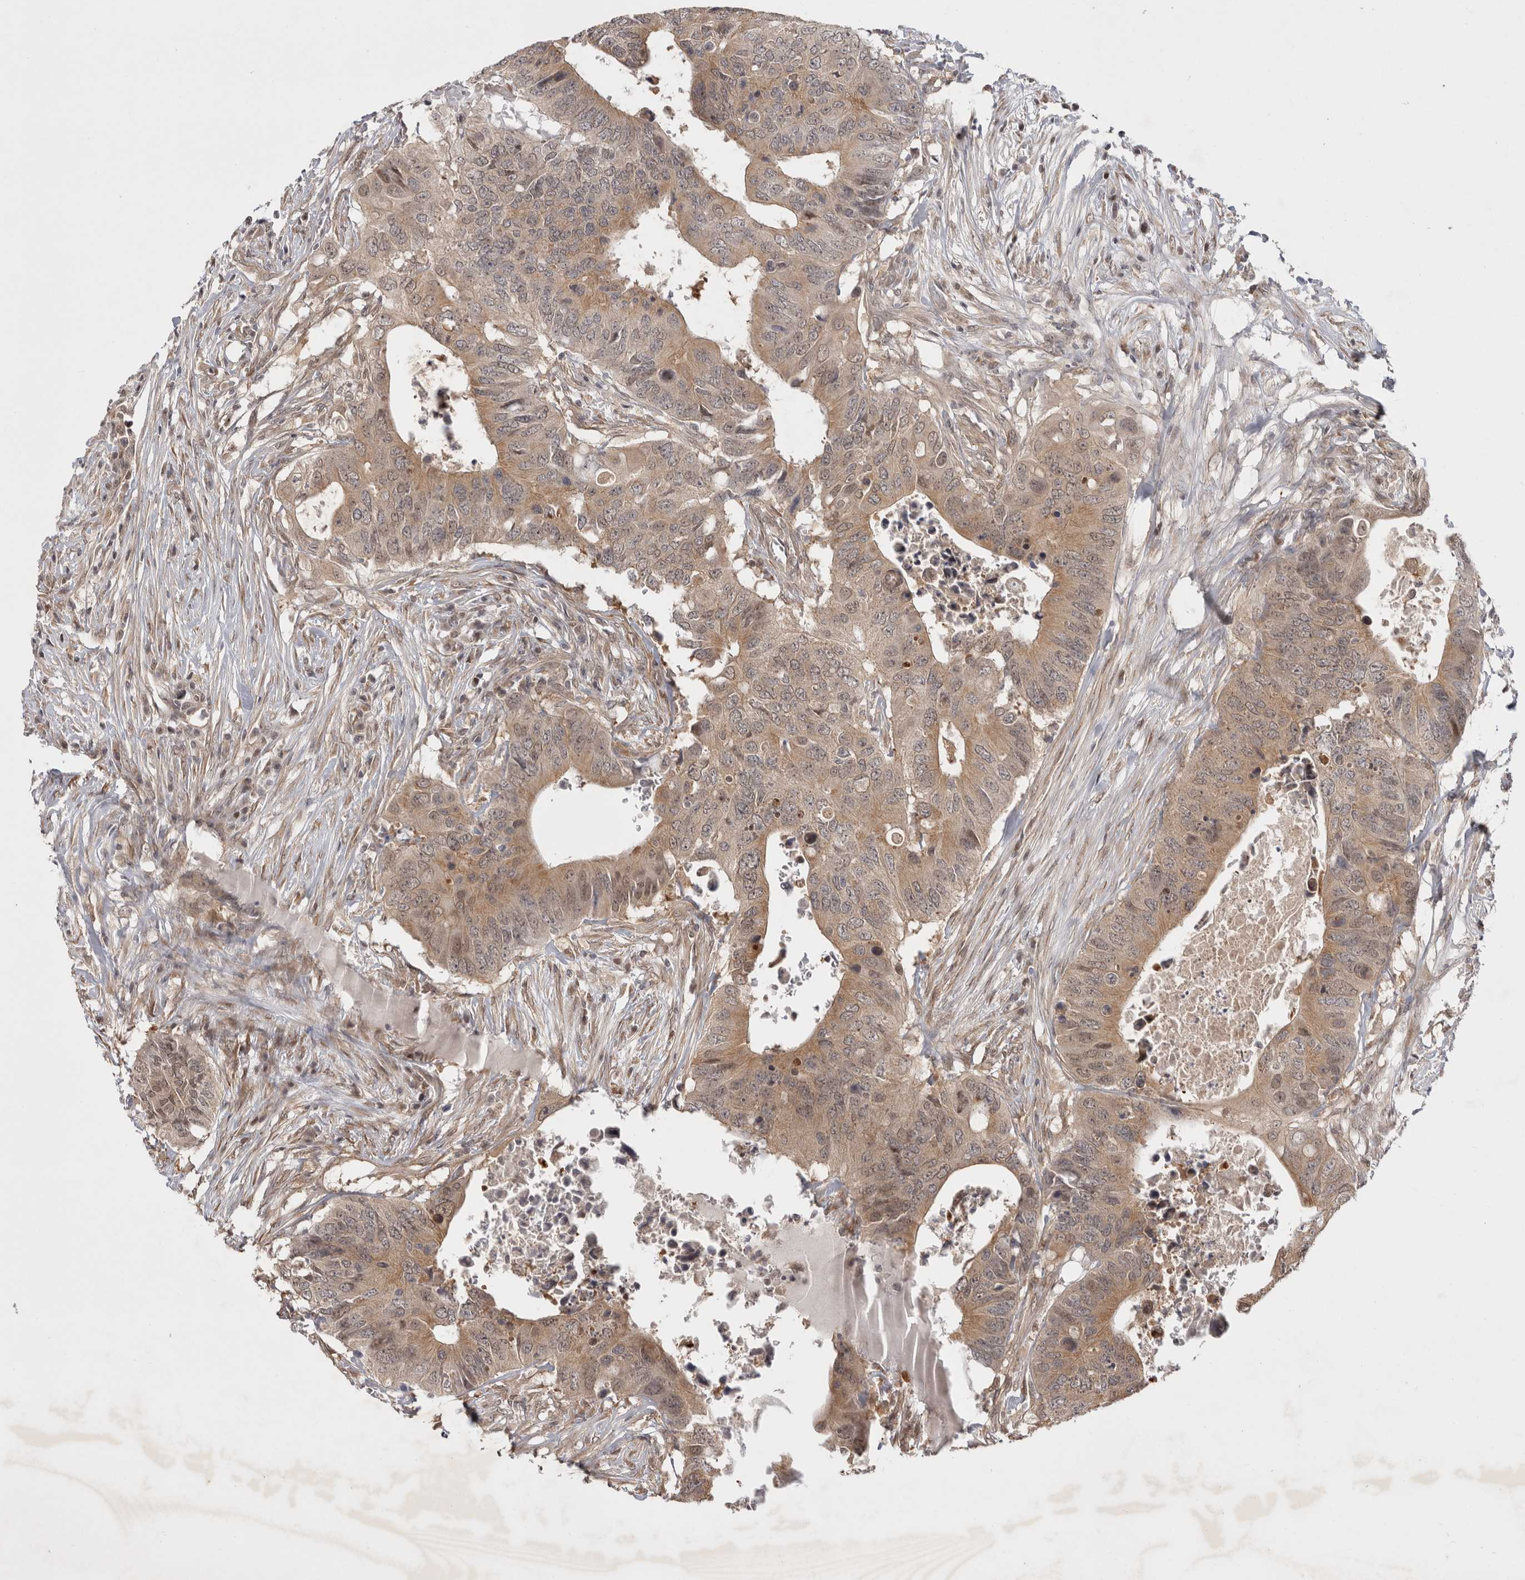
{"staining": {"intensity": "moderate", "quantity": ">75%", "location": "cytoplasmic/membranous,nuclear"}, "tissue": "colorectal cancer", "cell_type": "Tumor cells", "image_type": "cancer", "snomed": [{"axis": "morphology", "description": "Adenocarcinoma, NOS"}, {"axis": "topography", "description": "Colon"}], "caption": "Immunohistochemistry staining of colorectal adenocarcinoma, which displays medium levels of moderate cytoplasmic/membranous and nuclear expression in about >75% of tumor cells indicating moderate cytoplasmic/membranous and nuclear protein positivity. The staining was performed using DAB (3,3'-diaminobenzidine) (brown) for protein detection and nuclei were counterstained in hematoxylin (blue).", "gene": "ZNF318", "patient": {"sex": "male", "age": 71}}